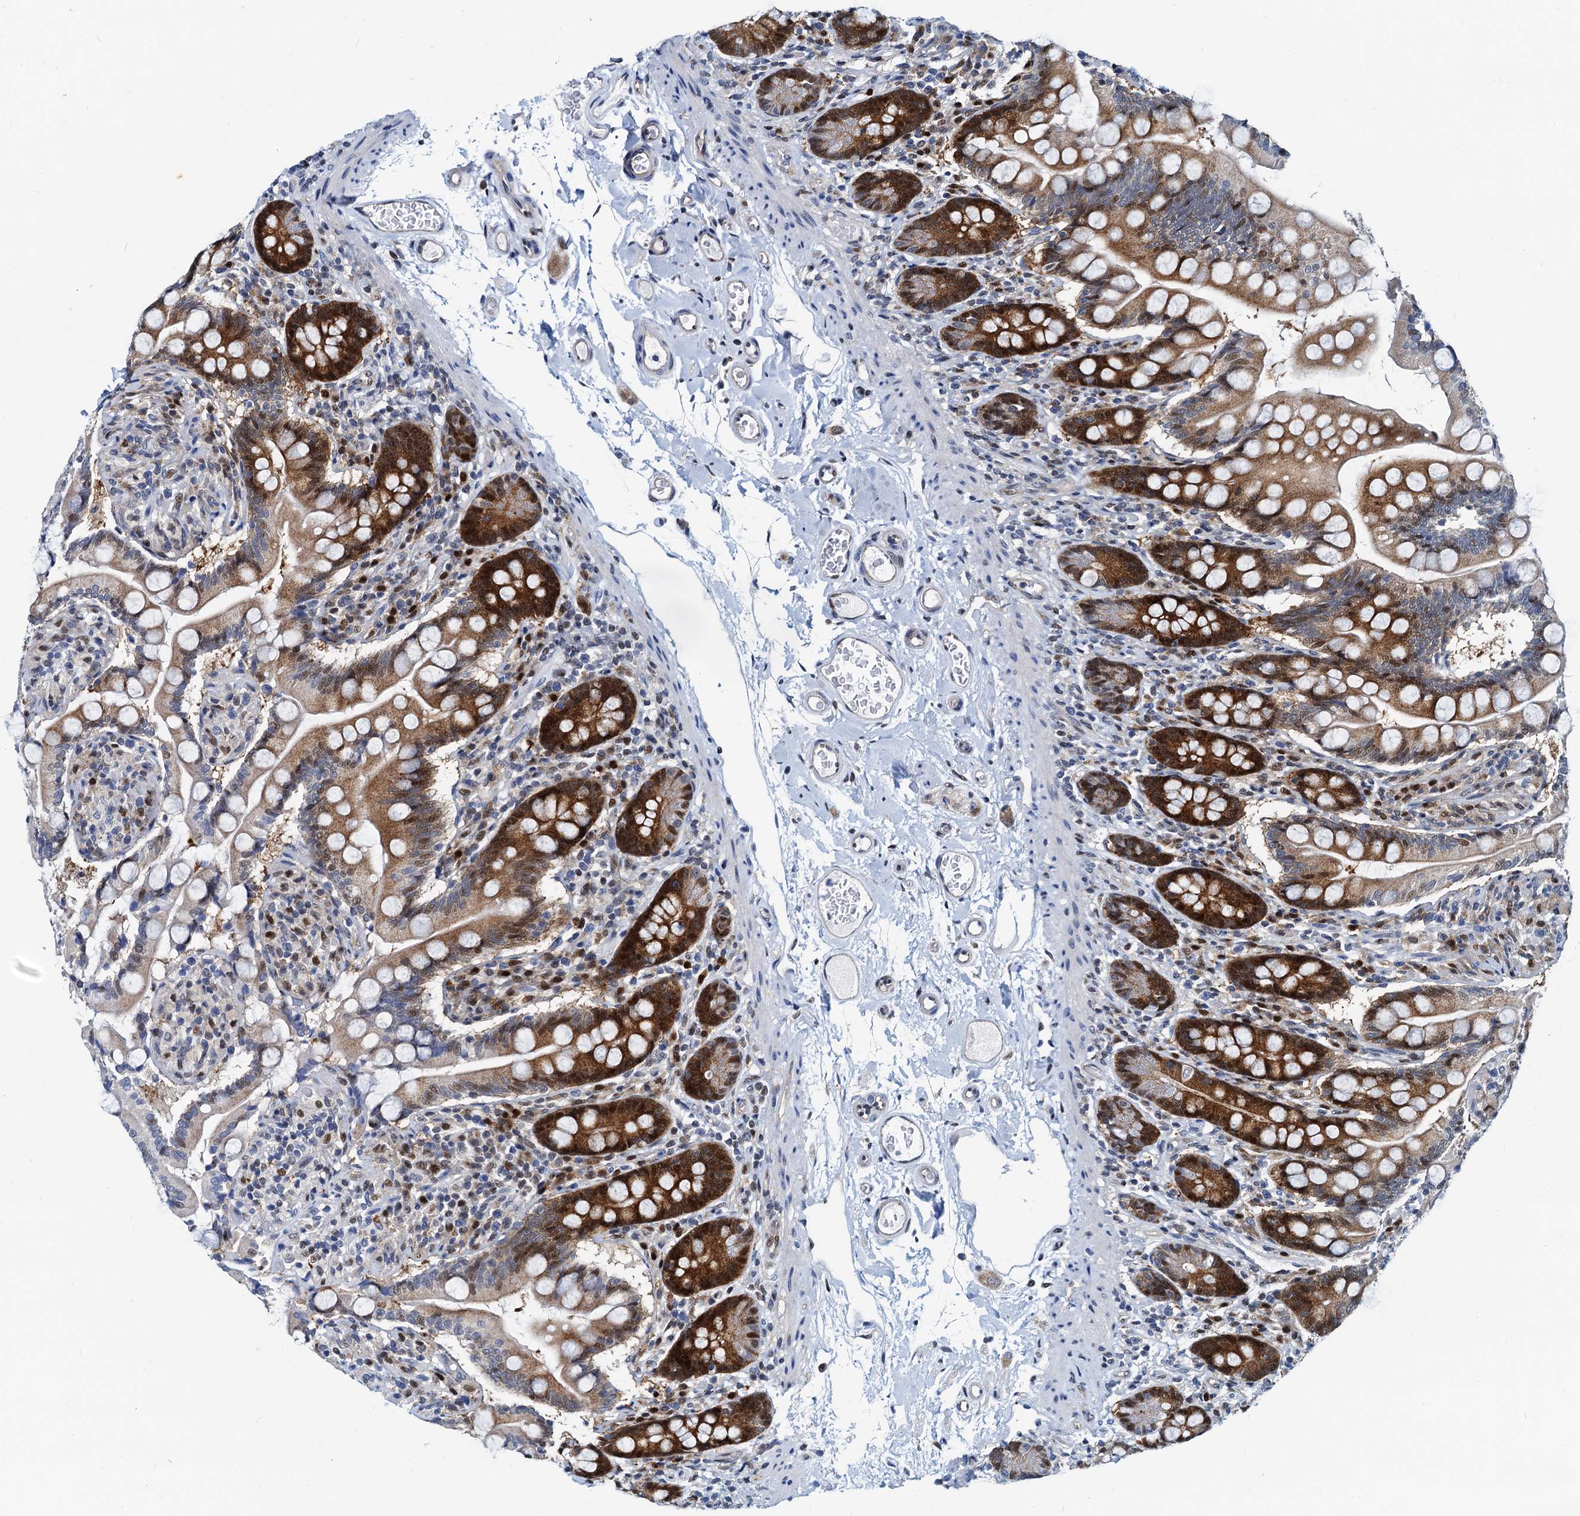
{"staining": {"intensity": "strong", "quantity": "25%-75%", "location": "cytoplasmic/membranous"}, "tissue": "small intestine", "cell_type": "Glandular cells", "image_type": "normal", "snomed": [{"axis": "morphology", "description": "Normal tissue, NOS"}, {"axis": "topography", "description": "Small intestine"}], "caption": "Protein expression by immunohistochemistry displays strong cytoplasmic/membranous staining in approximately 25%-75% of glandular cells in normal small intestine.", "gene": "PTGES3", "patient": {"sex": "female", "age": 64}}